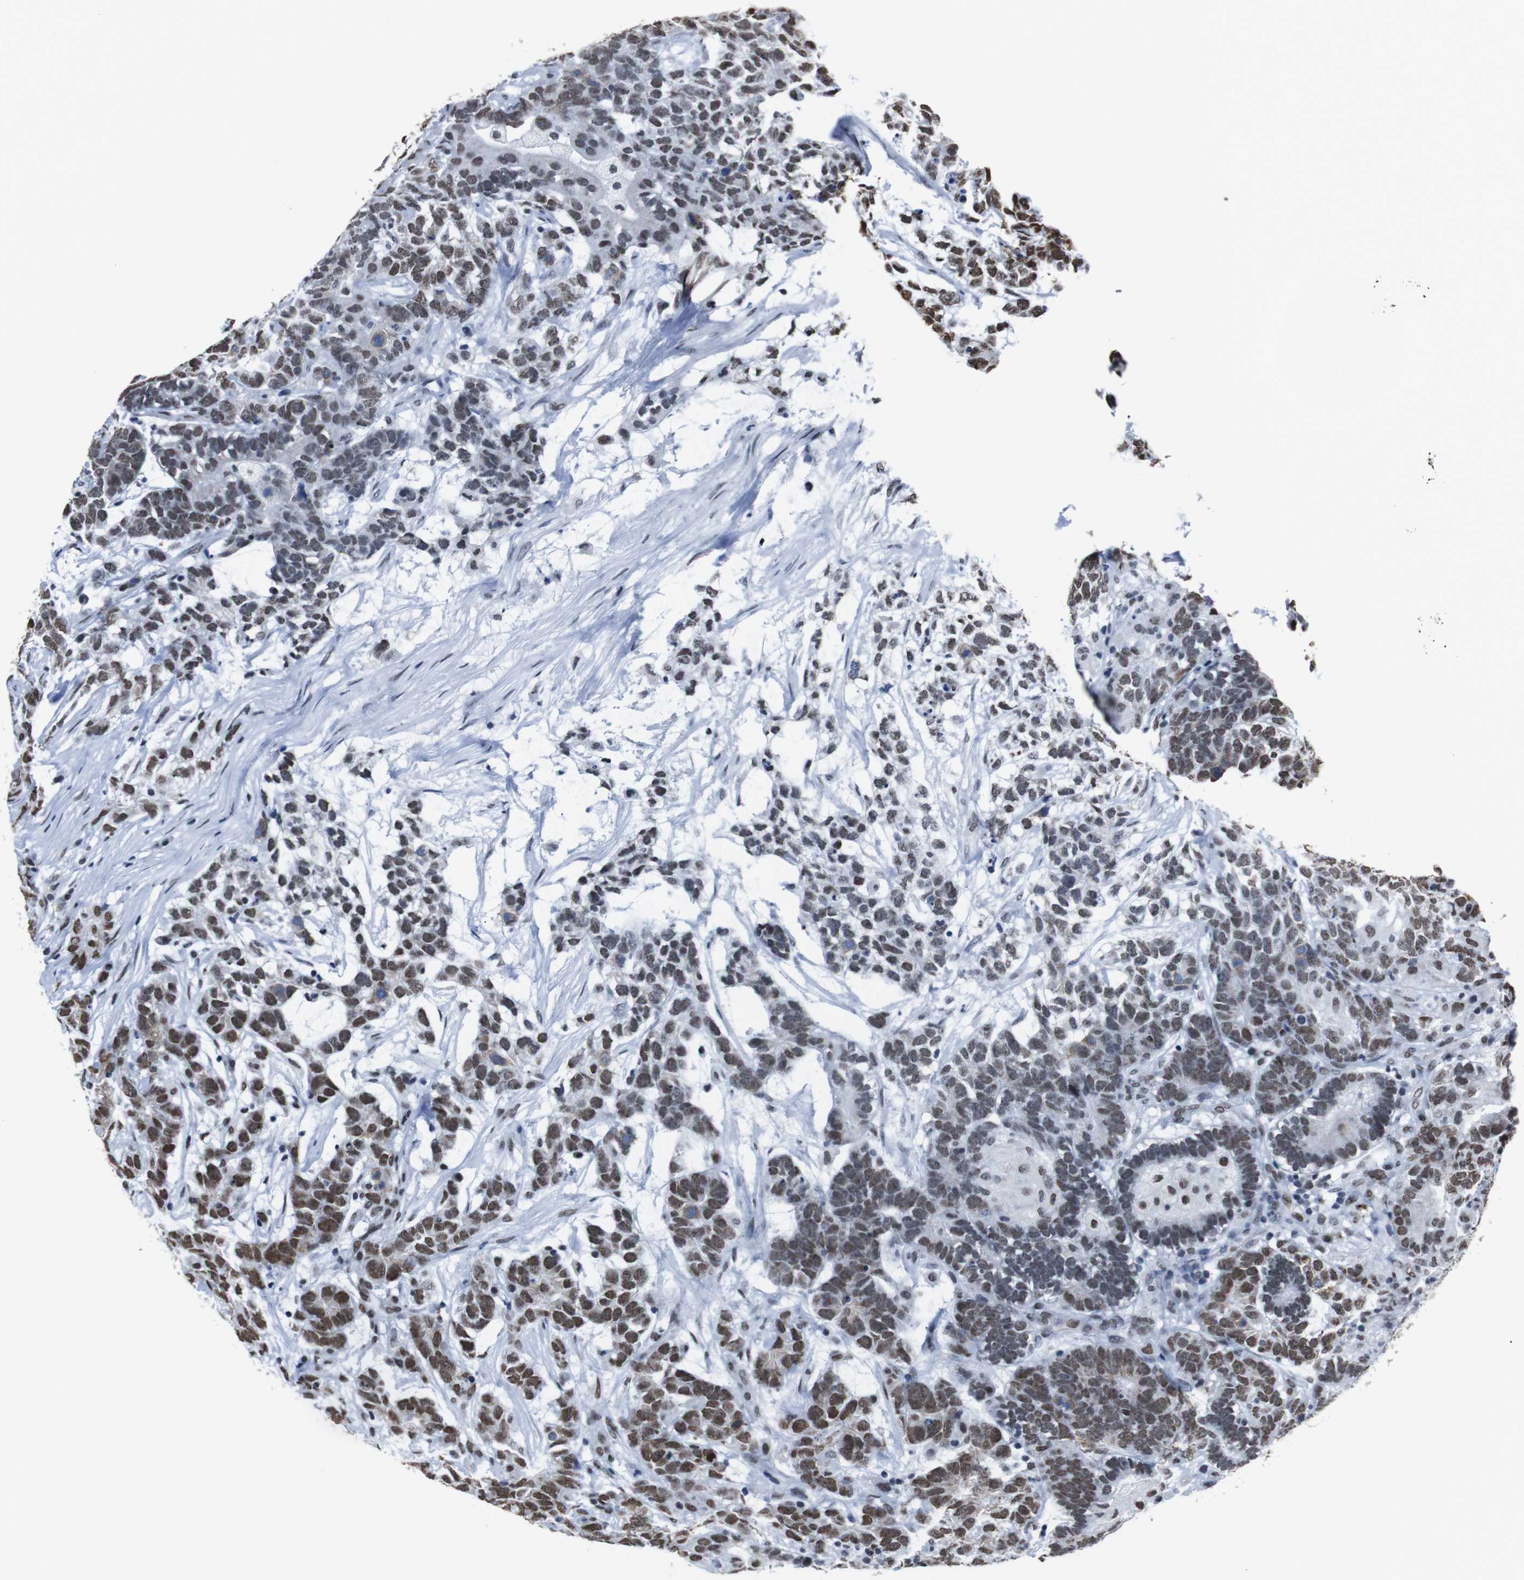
{"staining": {"intensity": "moderate", "quantity": "25%-75%", "location": "nuclear"}, "tissue": "testis cancer", "cell_type": "Tumor cells", "image_type": "cancer", "snomed": [{"axis": "morphology", "description": "Carcinoma, Embryonal, NOS"}, {"axis": "topography", "description": "Testis"}], "caption": "This is a histology image of IHC staining of testis embryonal carcinoma, which shows moderate staining in the nuclear of tumor cells.", "gene": "ROMO1", "patient": {"sex": "male", "age": 26}}